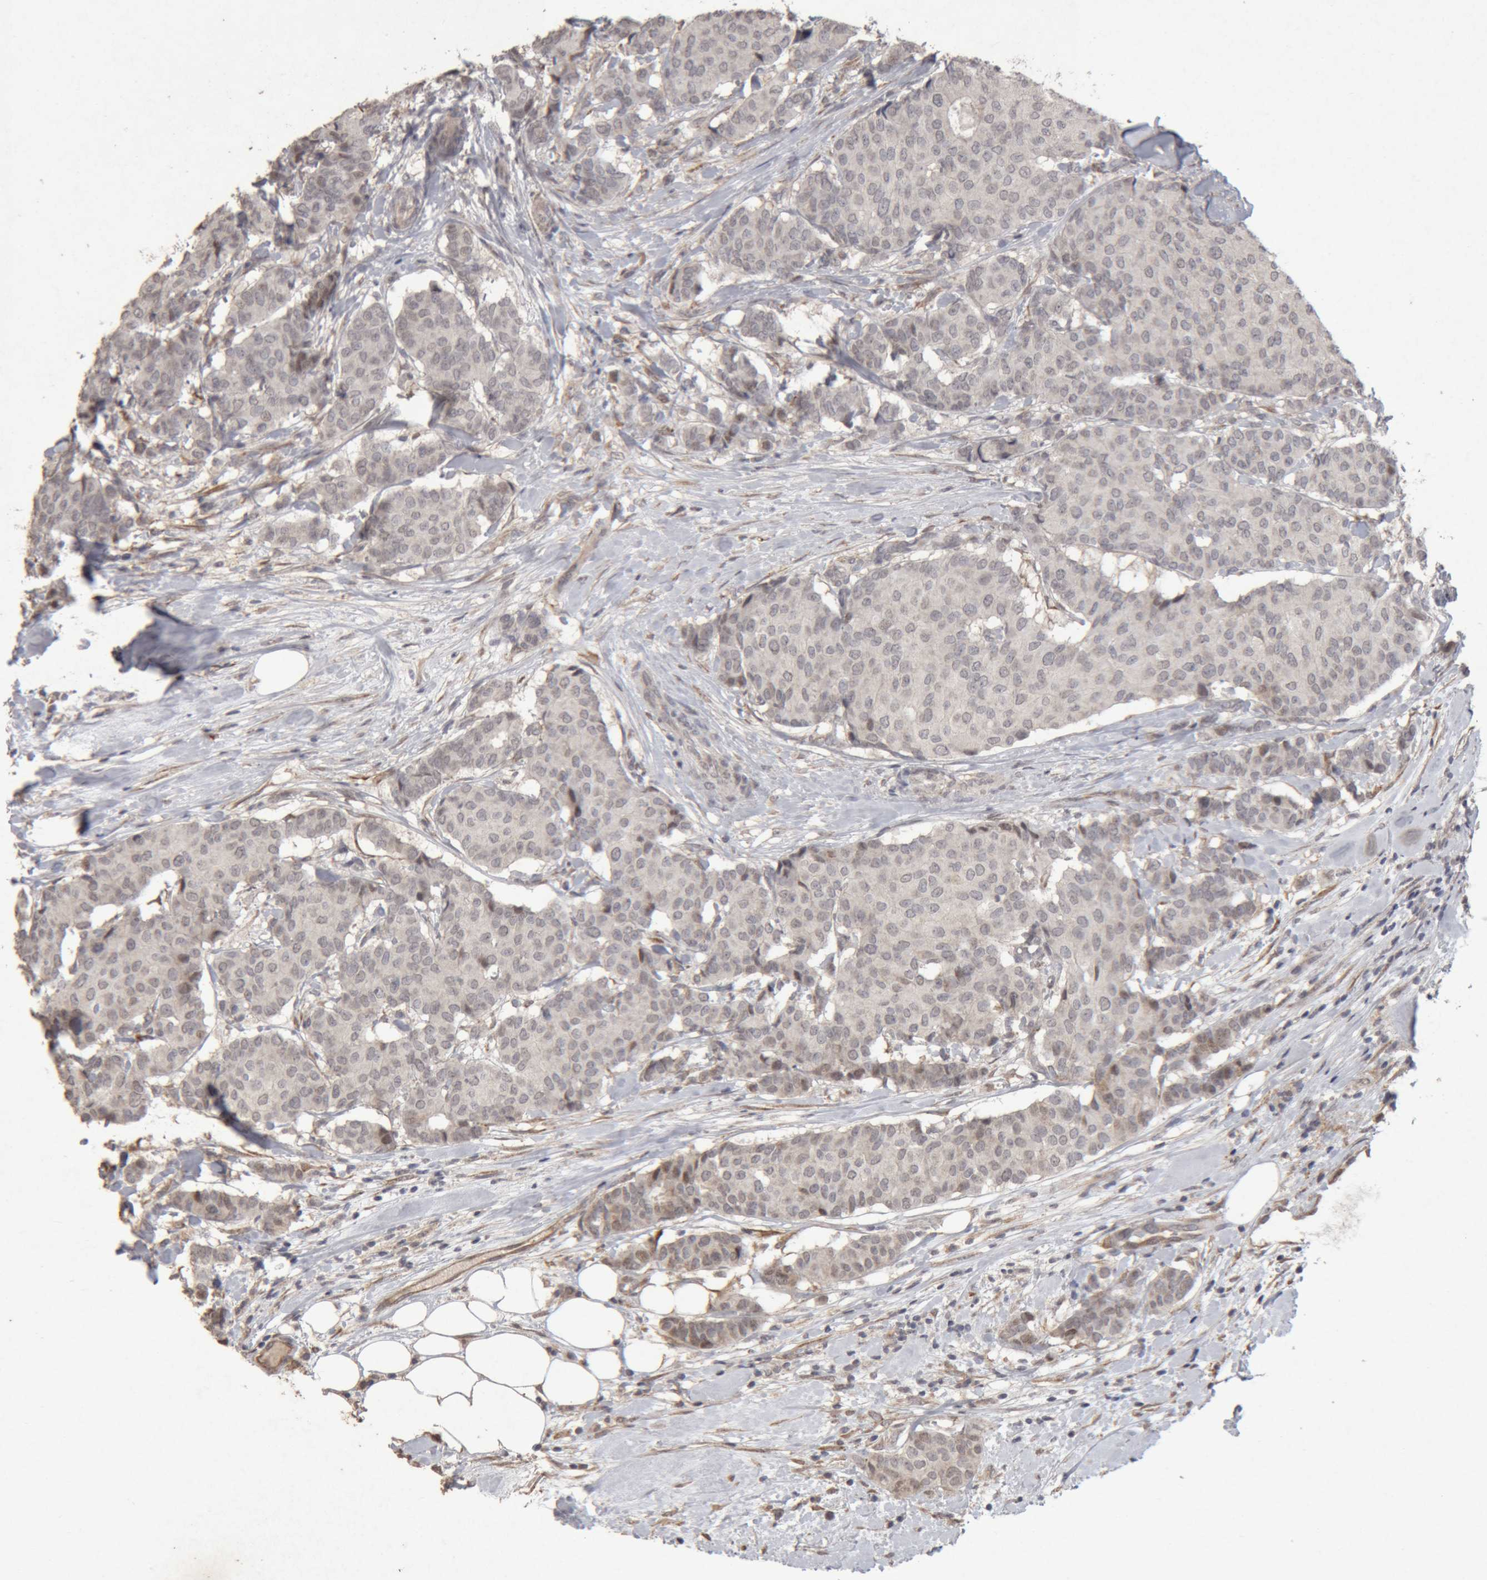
{"staining": {"intensity": "weak", "quantity": "<25%", "location": "nuclear"}, "tissue": "breast cancer", "cell_type": "Tumor cells", "image_type": "cancer", "snomed": [{"axis": "morphology", "description": "Duct carcinoma"}, {"axis": "topography", "description": "Breast"}], "caption": "High power microscopy image of an immunohistochemistry (IHC) histopathology image of intraductal carcinoma (breast), revealing no significant positivity in tumor cells.", "gene": "MEP1A", "patient": {"sex": "female", "age": 75}}